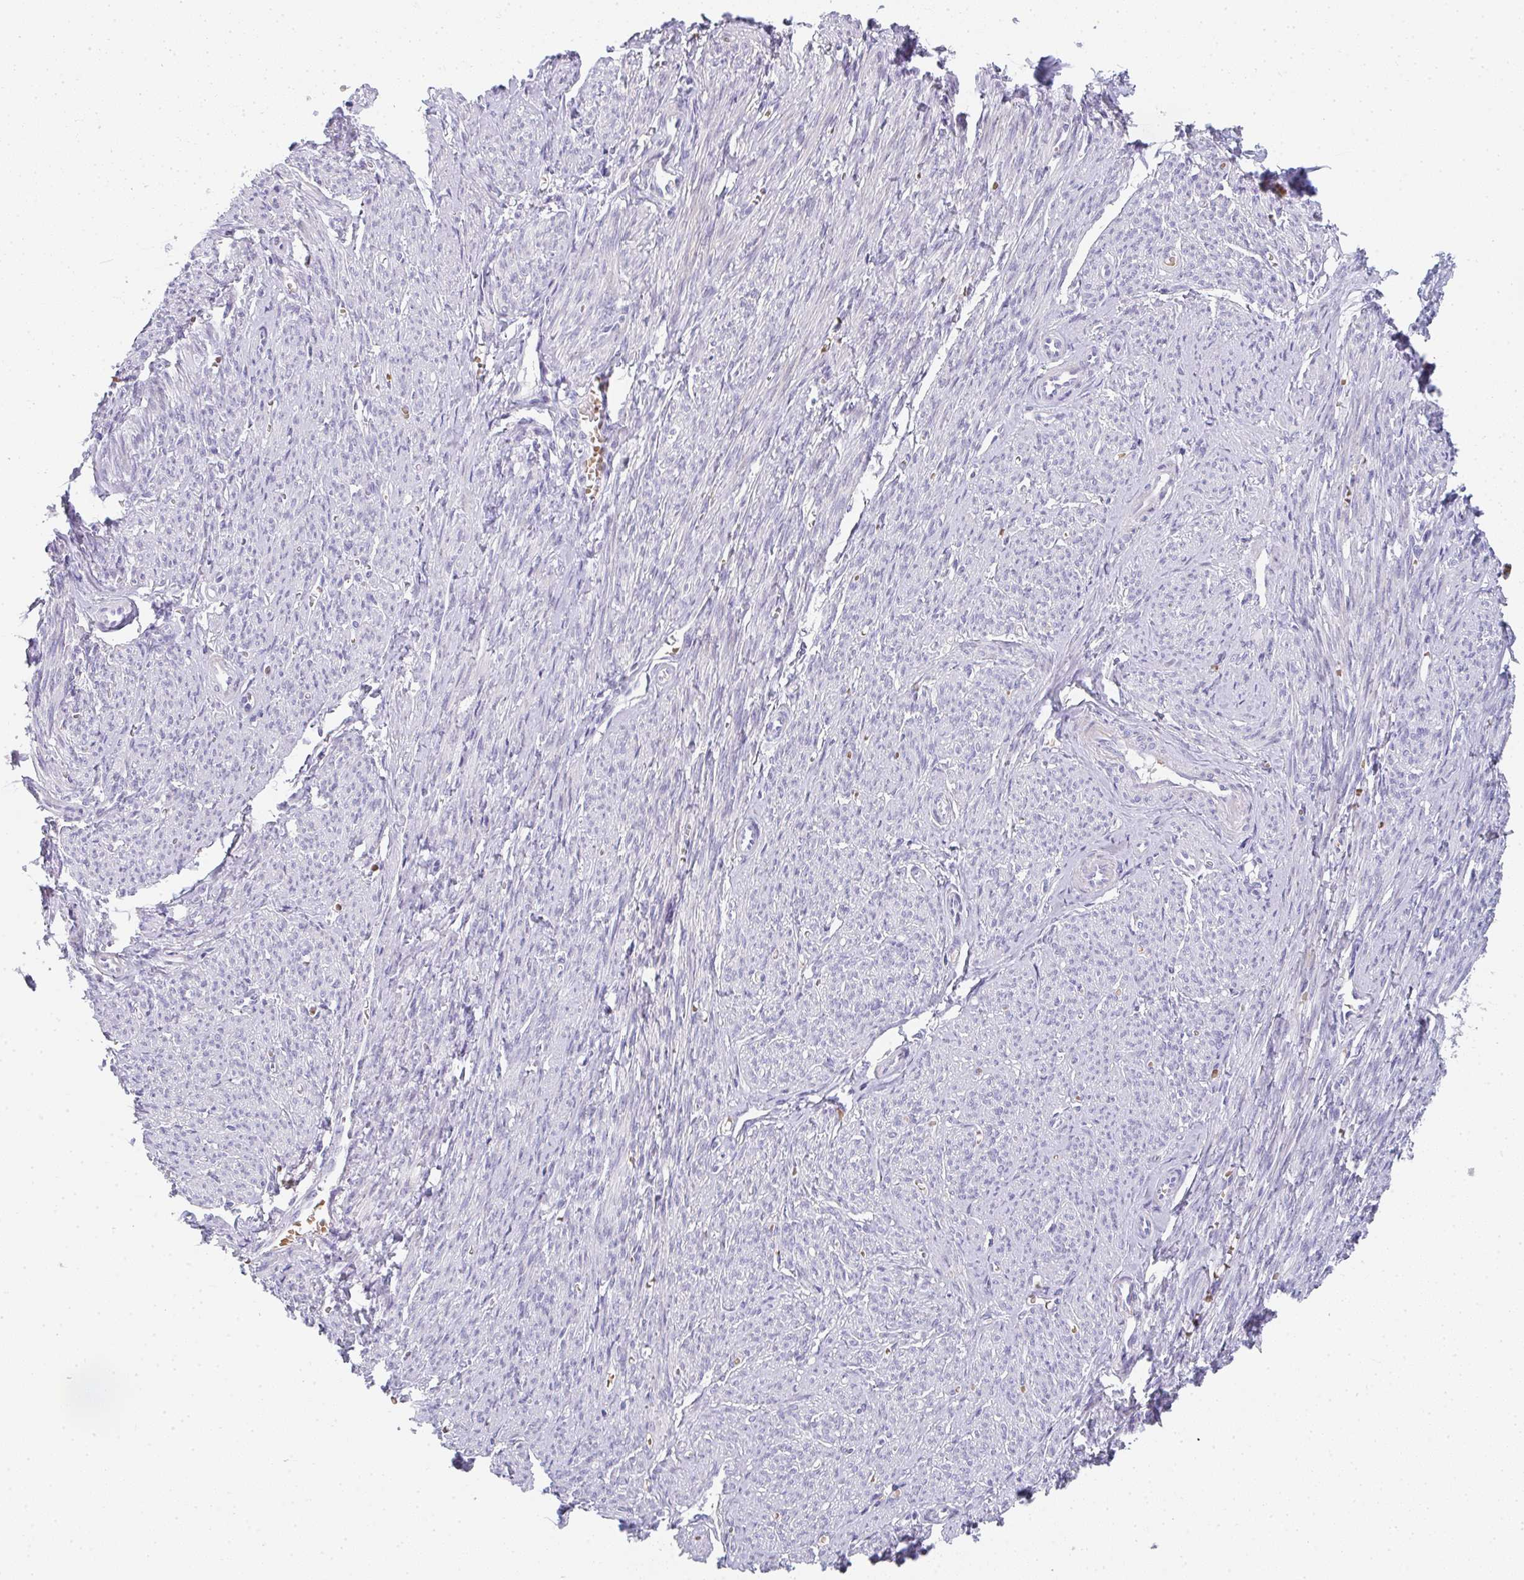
{"staining": {"intensity": "negative", "quantity": "none", "location": "none"}, "tissue": "smooth muscle", "cell_type": "Smooth muscle cells", "image_type": "normal", "snomed": [{"axis": "morphology", "description": "Normal tissue, NOS"}, {"axis": "topography", "description": "Smooth muscle"}], "caption": "This is an IHC image of benign smooth muscle. There is no expression in smooth muscle cells.", "gene": "NEU2", "patient": {"sex": "female", "age": 65}}